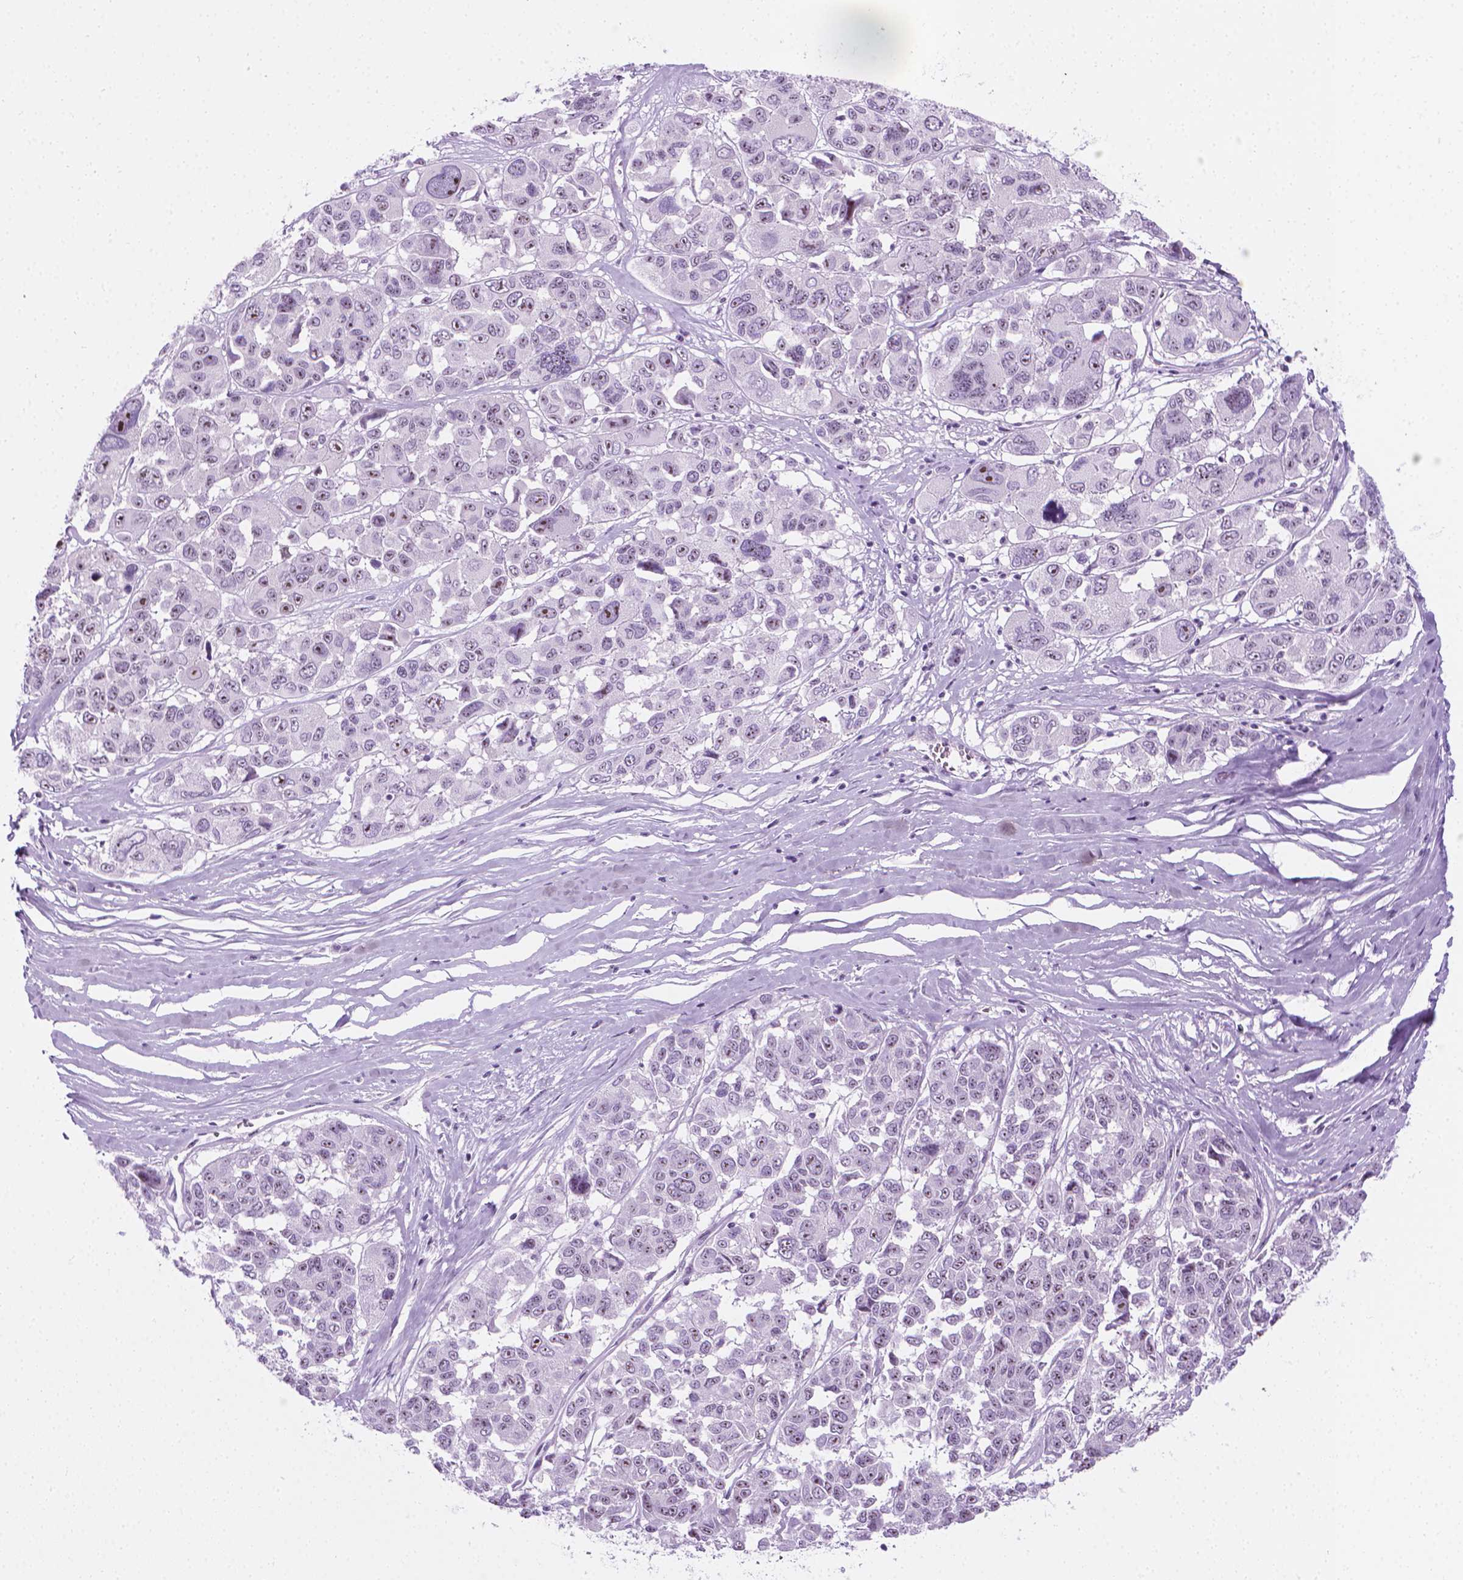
{"staining": {"intensity": "moderate", "quantity": "<25%", "location": "nuclear"}, "tissue": "melanoma", "cell_type": "Tumor cells", "image_type": "cancer", "snomed": [{"axis": "morphology", "description": "Malignant melanoma, NOS"}, {"axis": "topography", "description": "Skin"}], "caption": "High-magnification brightfield microscopy of malignant melanoma stained with DAB (3,3'-diaminobenzidine) (brown) and counterstained with hematoxylin (blue). tumor cells exhibit moderate nuclear staining is identified in about<25% of cells. Immunohistochemistry stains the protein of interest in brown and the nuclei are stained blue.", "gene": "NOL7", "patient": {"sex": "female", "age": 66}}